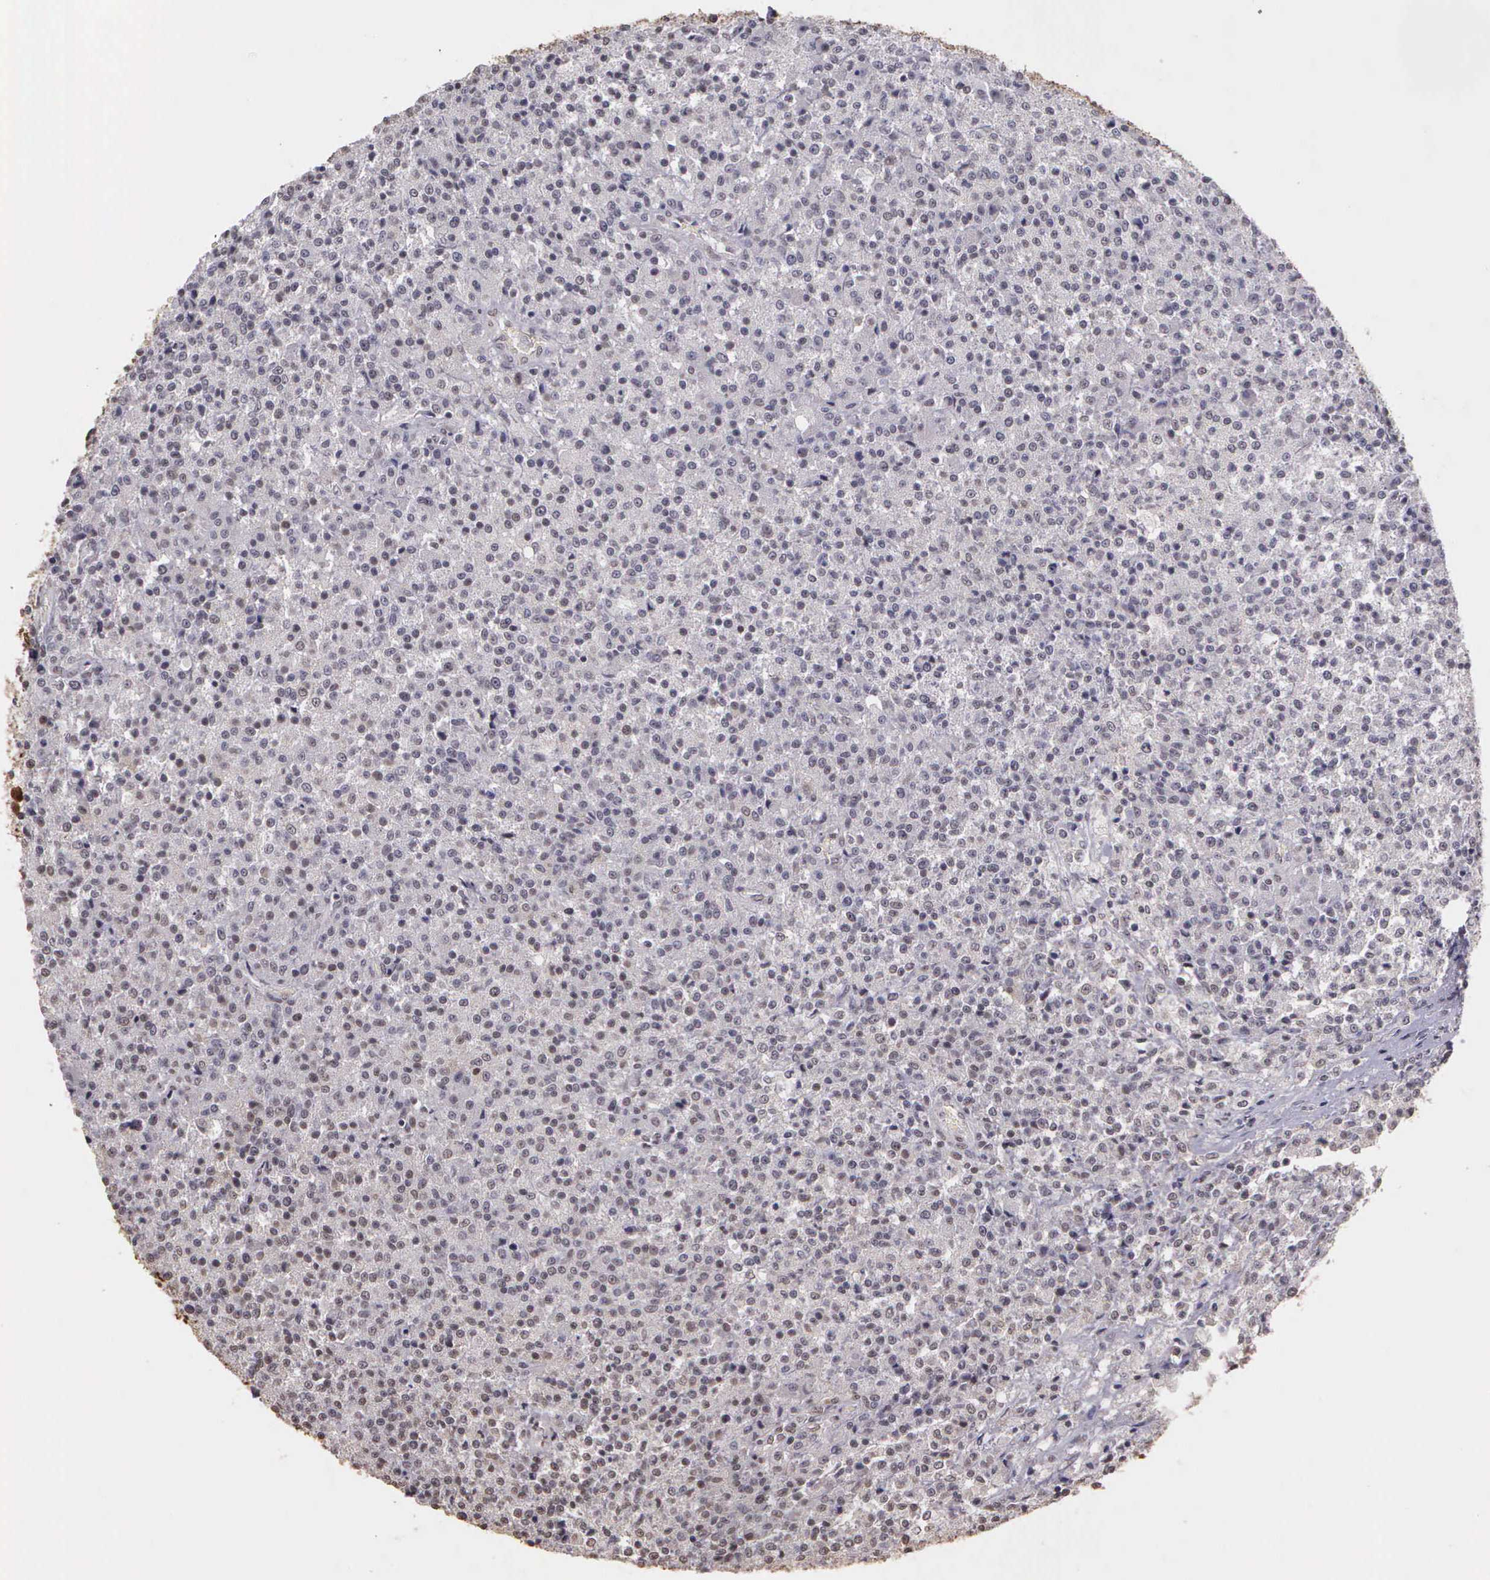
{"staining": {"intensity": "negative", "quantity": "none", "location": "none"}, "tissue": "testis cancer", "cell_type": "Tumor cells", "image_type": "cancer", "snomed": [{"axis": "morphology", "description": "Seminoma, NOS"}, {"axis": "topography", "description": "Testis"}], "caption": "This is an IHC histopathology image of testis cancer (seminoma). There is no expression in tumor cells.", "gene": "ARMCX5", "patient": {"sex": "male", "age": 59}}